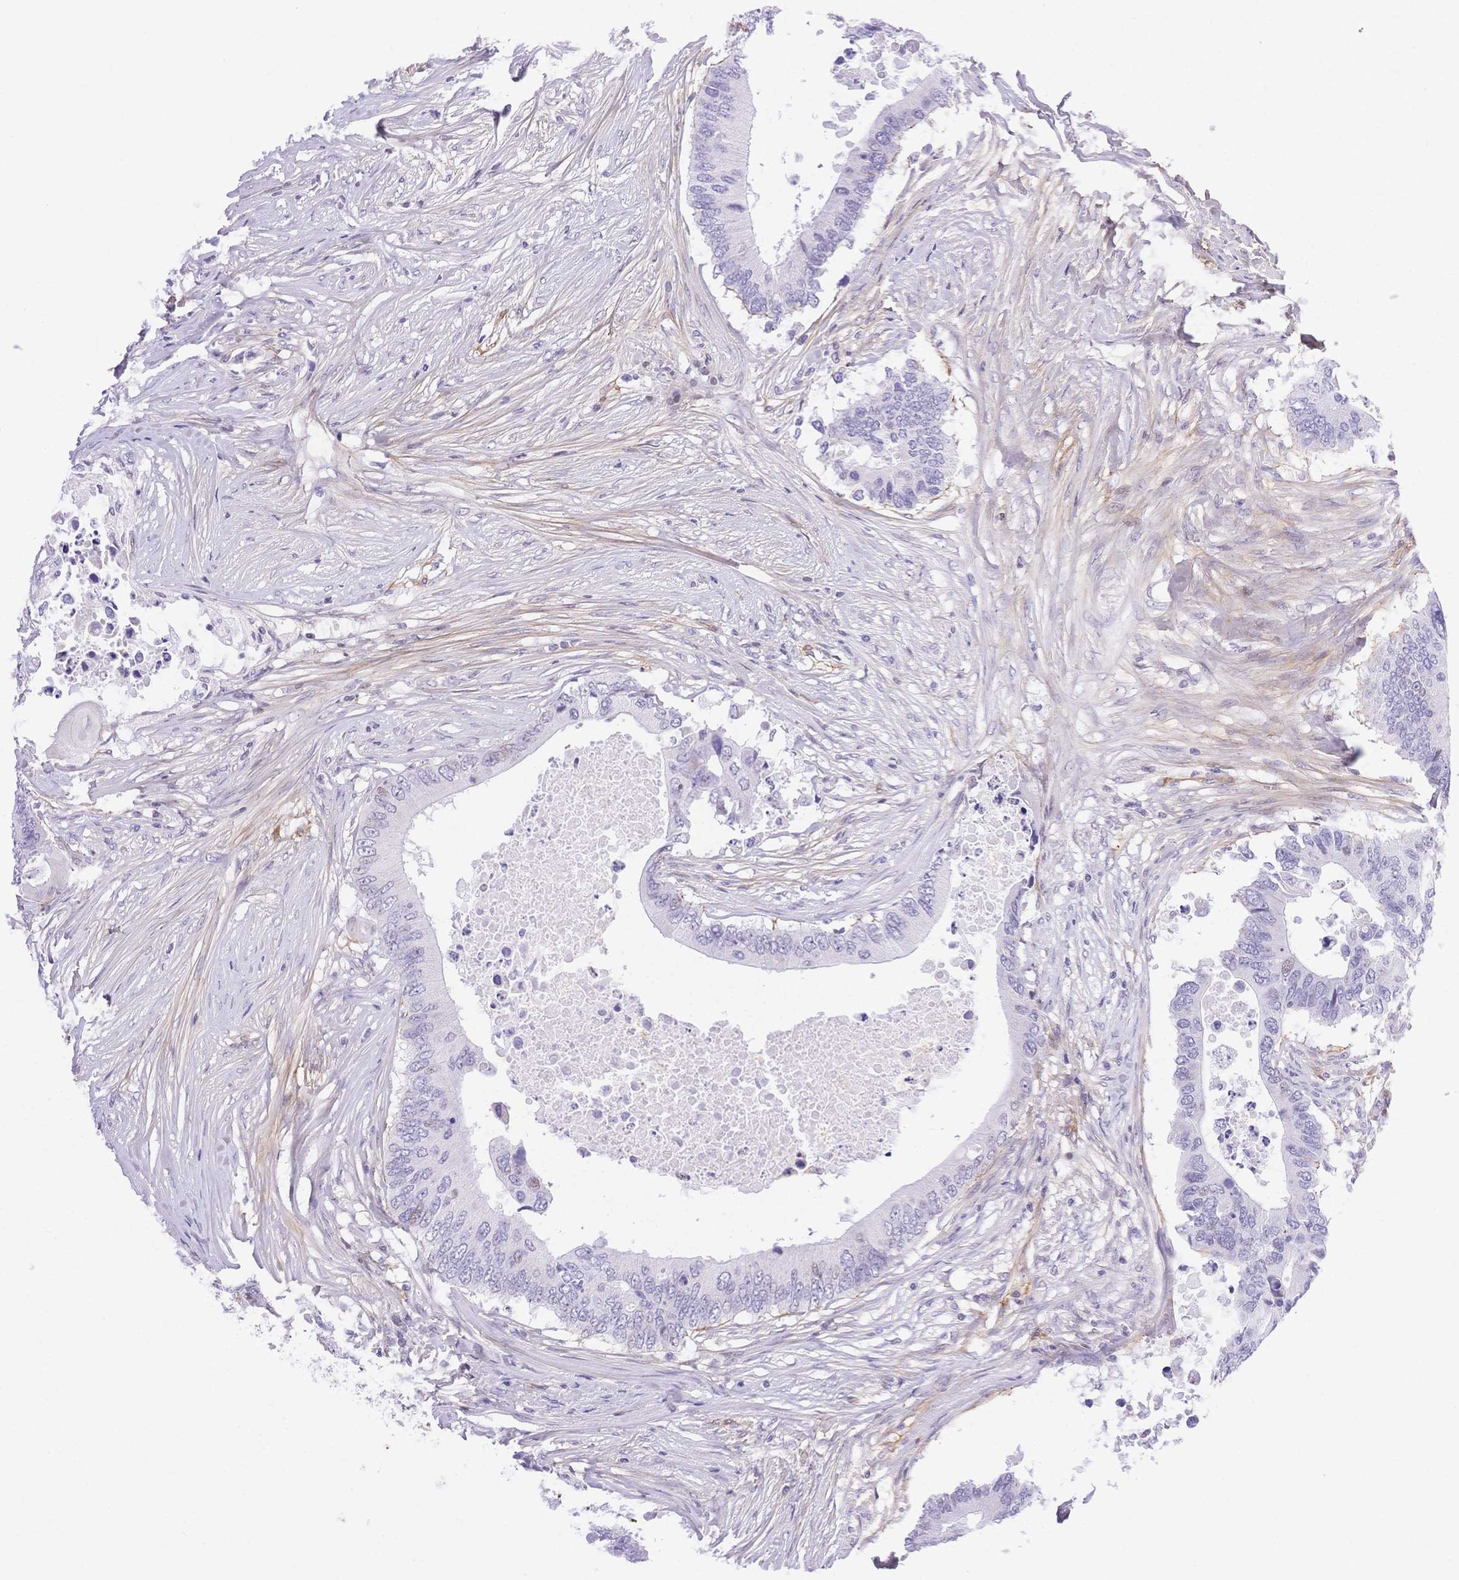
{"staining": {"intensity": "negative", "quantity": "none", "location": "none"}, "tissue": "colorectal cancer", "cell_type": "Tumor cells", "image_type": "cancer", "snomed": [{"axis": "morphology", "description": "Adenocarcinoma, NOS"}, {"axis": "topography", "description": "Colon"}], "caption": "DAB (3,3'-diaminobenzidine) immunohistochemical staining of colorectal cancer demonstrates no significant positivity in tumor cells. The staining is performed using DAB brown chromogen with nuclei counter-stained in using hematoxylin.", "gene": "PDZD2", "patient": {"sex": "male", "age": 71}}